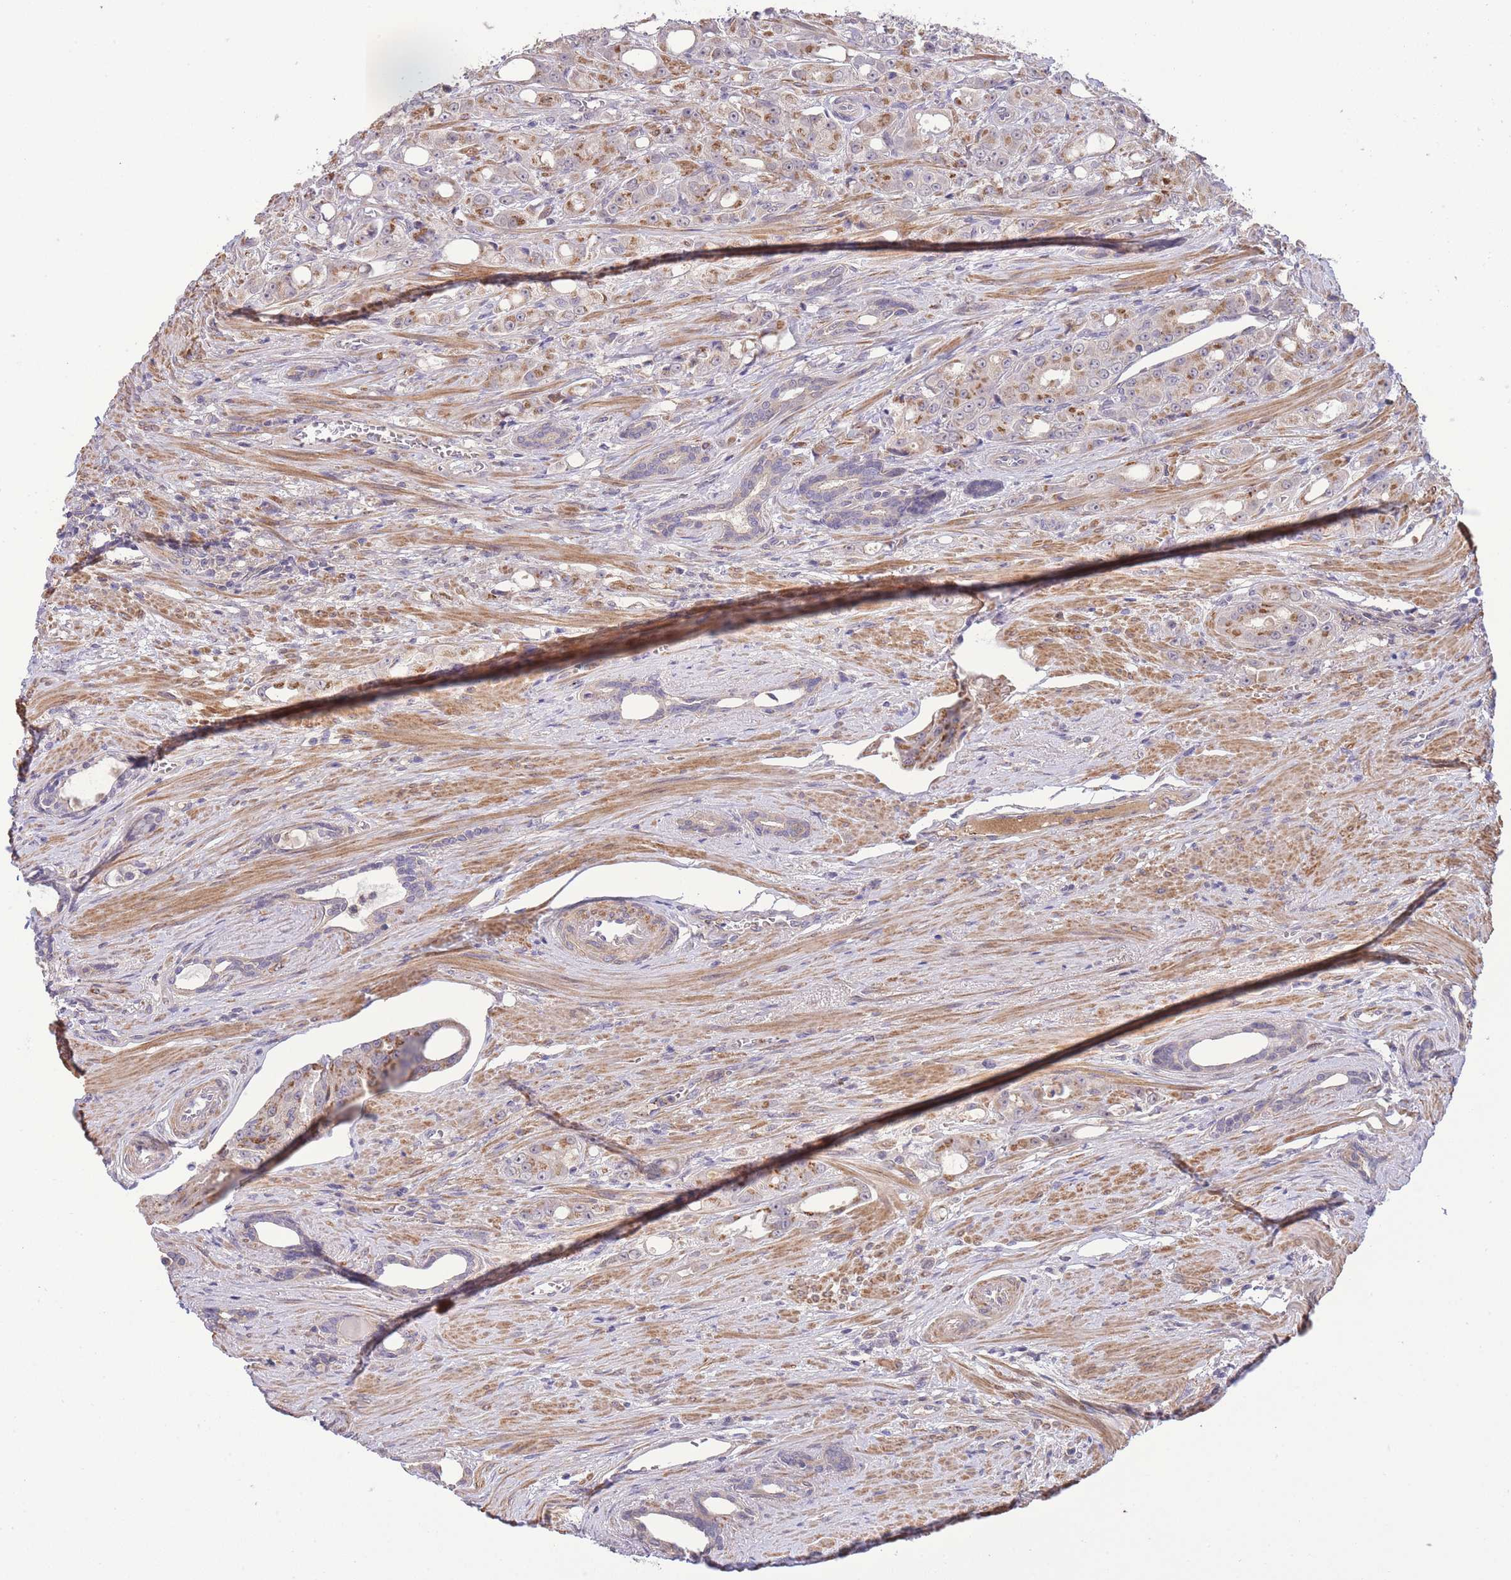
{"staining": {"intensity": "moderate", "quantity": "25%-75%", "location": "cytoplasmic/membranous"}, "tissue": "prostate cancer", "cell_type": "Tumor cells", "image_type": "cancer", "snomed": [{"axis": "morphology", "description": "Adenocarcinoma, High grade"}, {"axis": "topography", "description": "Prostate"}], "caption": "A photomicrograph showing moderate cytoplasmic/membranous staining in approximately 25%-75% of tumor cells in adenocarcinoma (high-grade) (prostate), as visualized by brown immunohistochemical staining.", "gene": "ZNF304", "patient": {"sex": "male", "age": 69}}